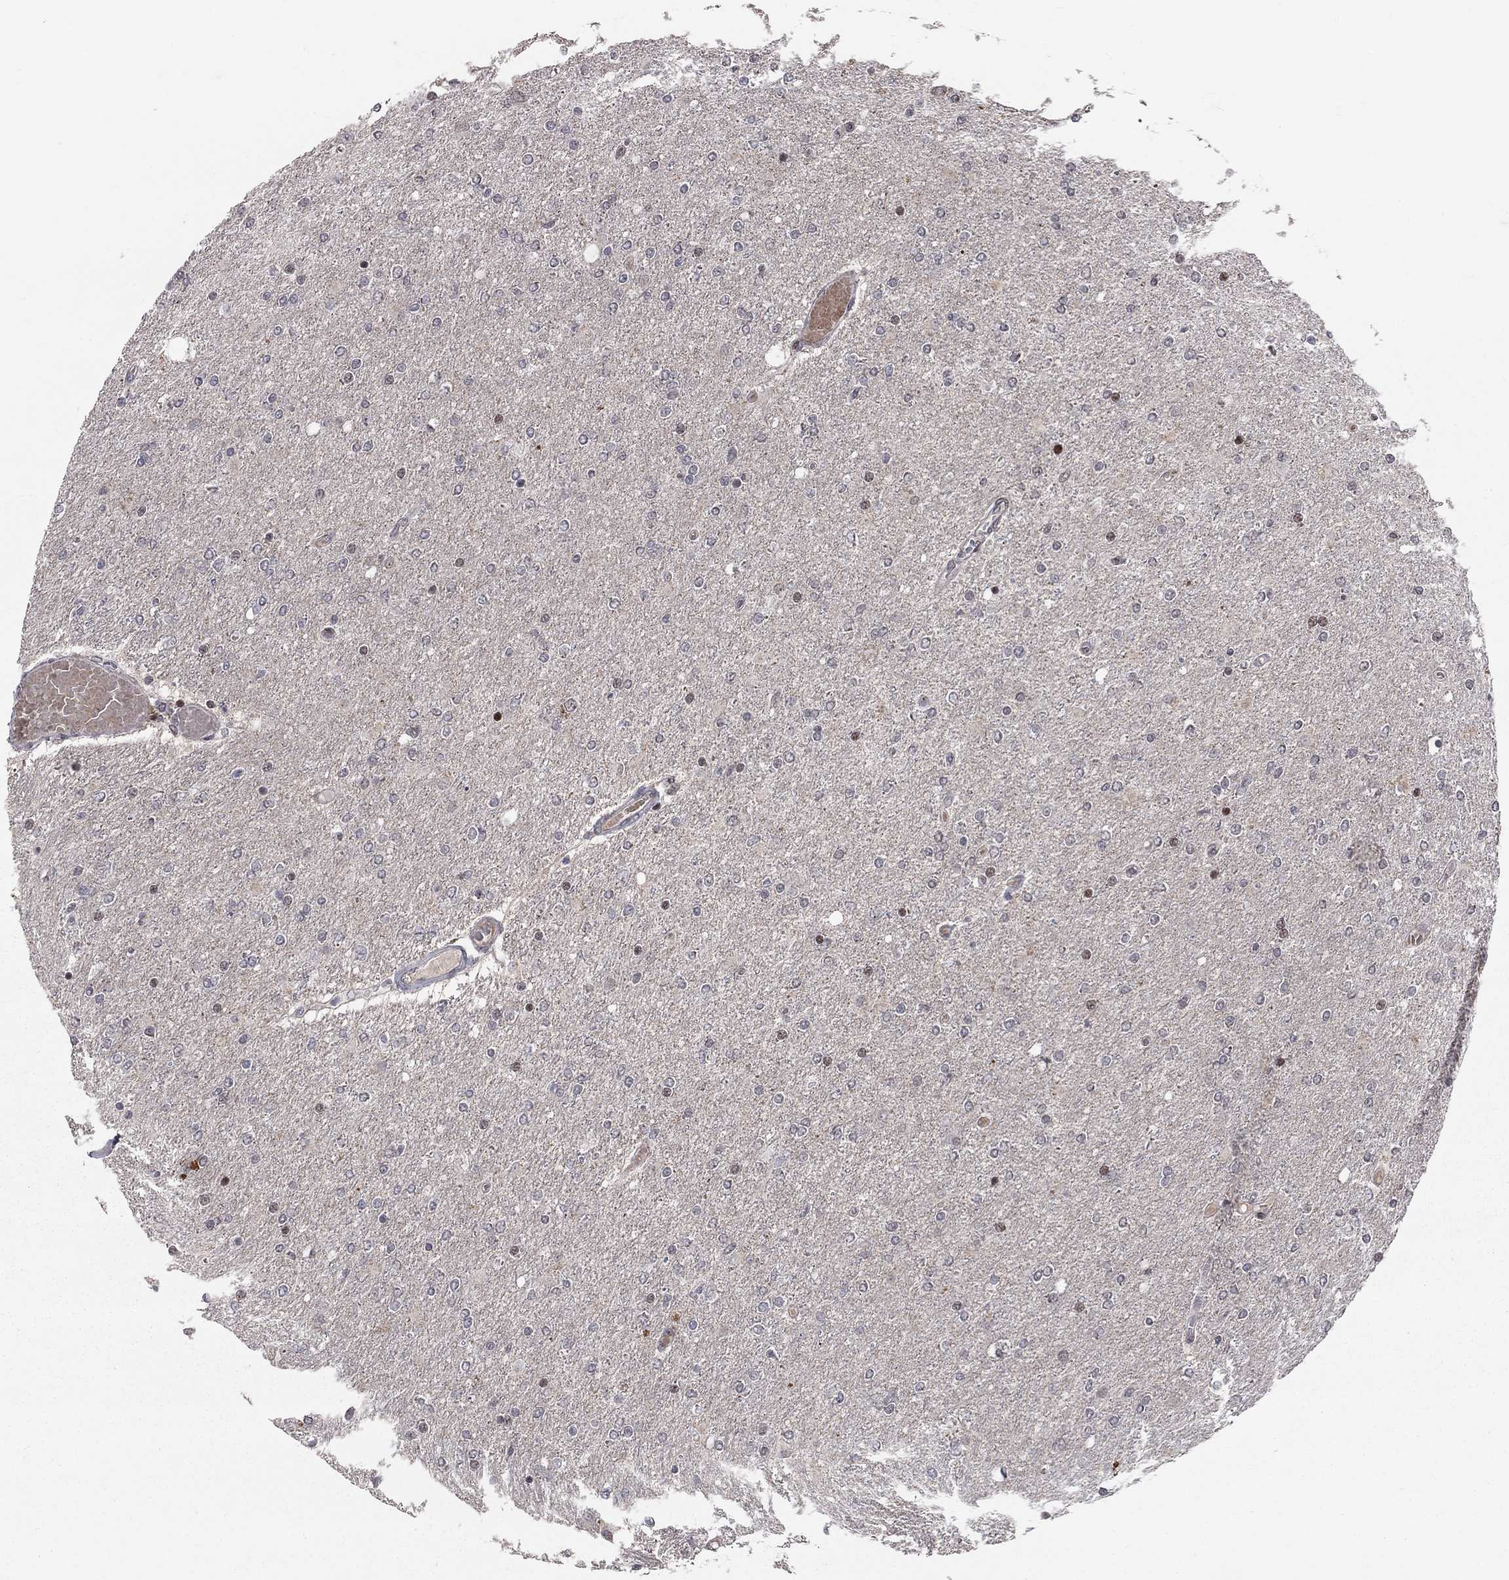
{"staining": {"intensity": "negative", "quantity": "none", "location": "none"}, "tissue": "glioma", "cell_type": "Tumor cells", "image_type": "cancer", "snomed": [{"axis": "morphology", "description": "Glioma, malignant, High grade"}, {"axis": "topography", "description": "Cerebral cortex"}], "caption": "Image shows no protein expression in tumor cells of high-grade glioma (malignant) tissue.", "gene": "HDAC3", "patient": {"sex": "male", "age": 70}}